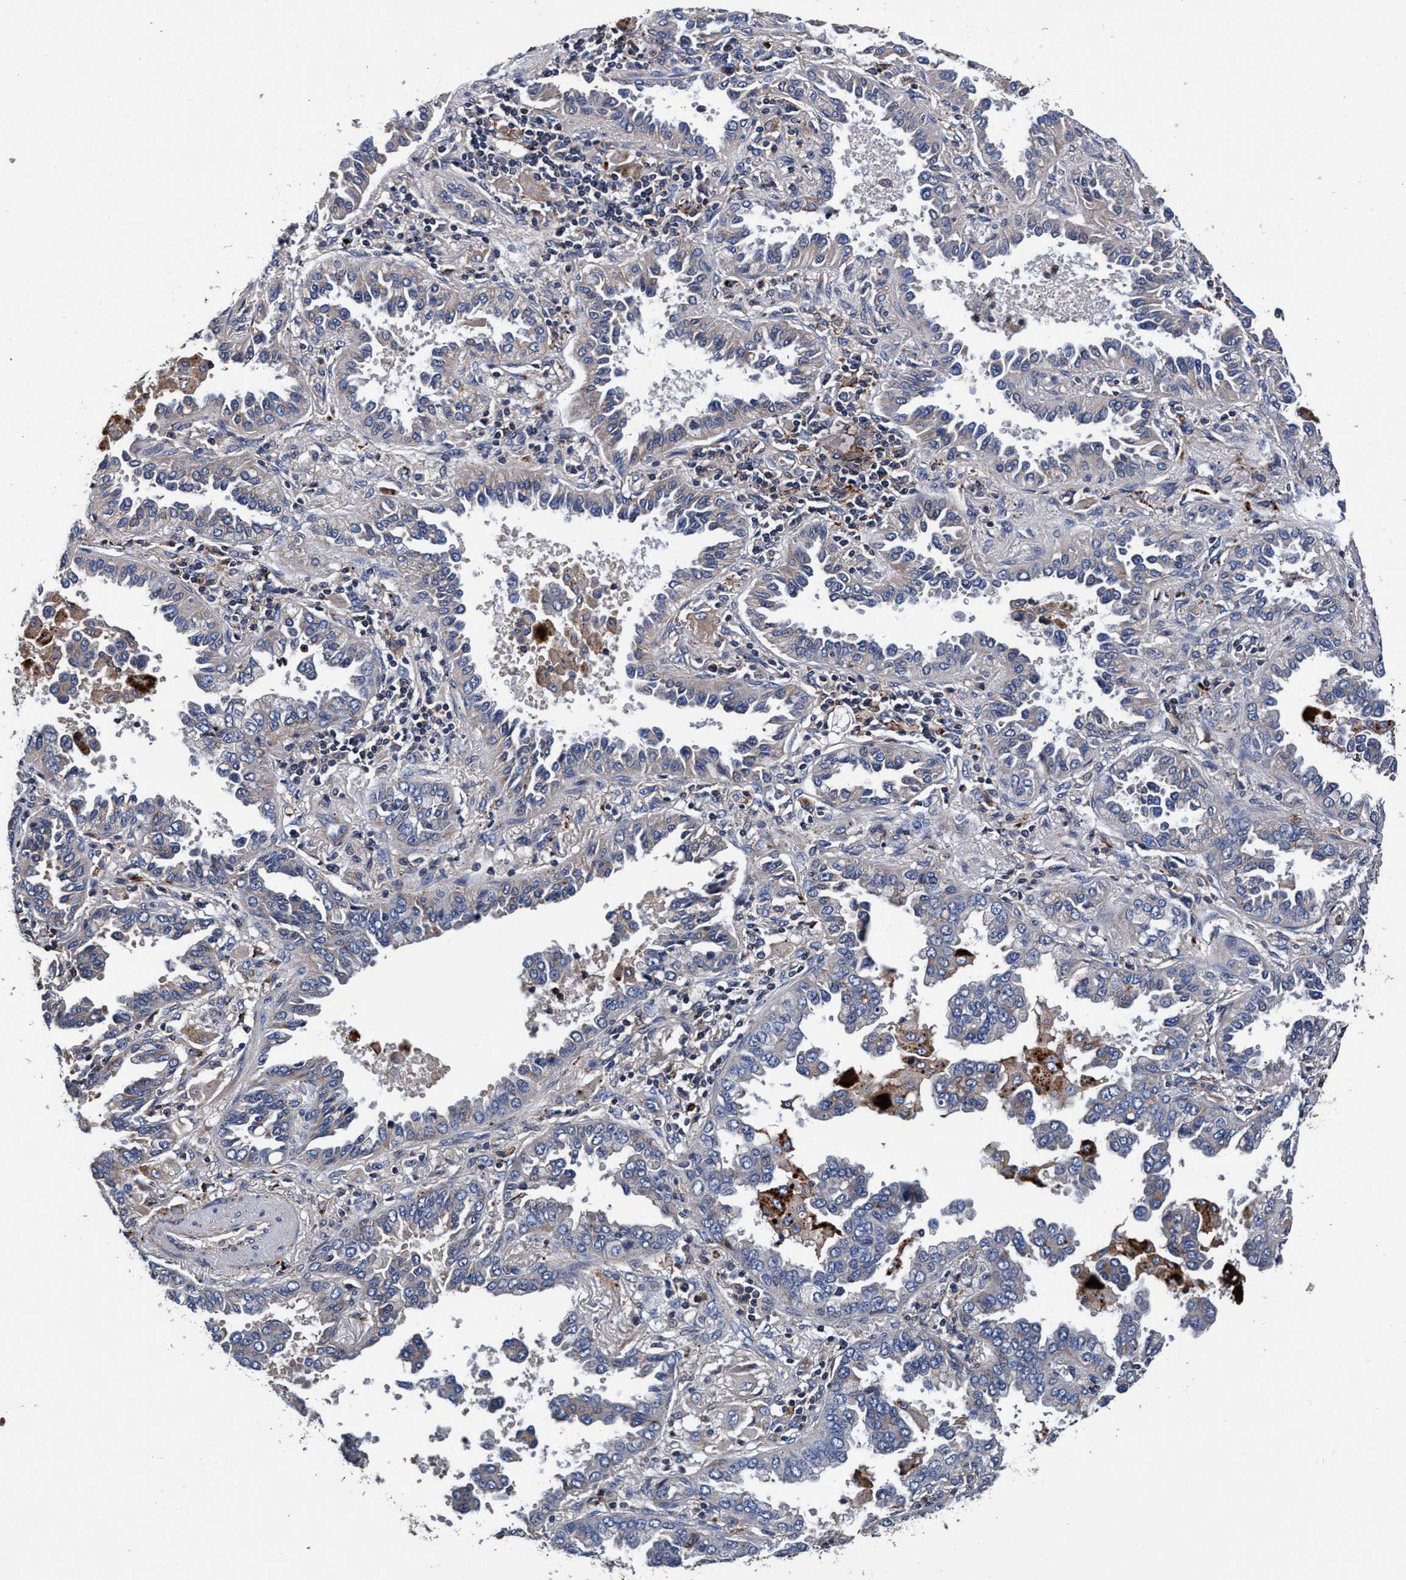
{"staining": {"intensity": "negative", "quantity": "none", "location": "none"}, "tissue": "lung cancer", "cell_type": "Tumor cells", "image_type": "cancer", "snomed": [{"axis": "morphology", "description": "Normal tissue, NOS"}, {"axis": "morphology", "description": "Adenocarcinoma, NOS"}, {"axis": "topography", "description": "Lung"}], "caption": "Immunohistochemistry (IHC) image of neoplastic tissue: adenocarcinoma (lung) stained with DAB (3,3'-diaminobenzidine) displays no significant protein expression in tumor cells. Nuclei are stained in blue.", "gene": "RNF208", "patient": {"sex": "male", "age": 59}}